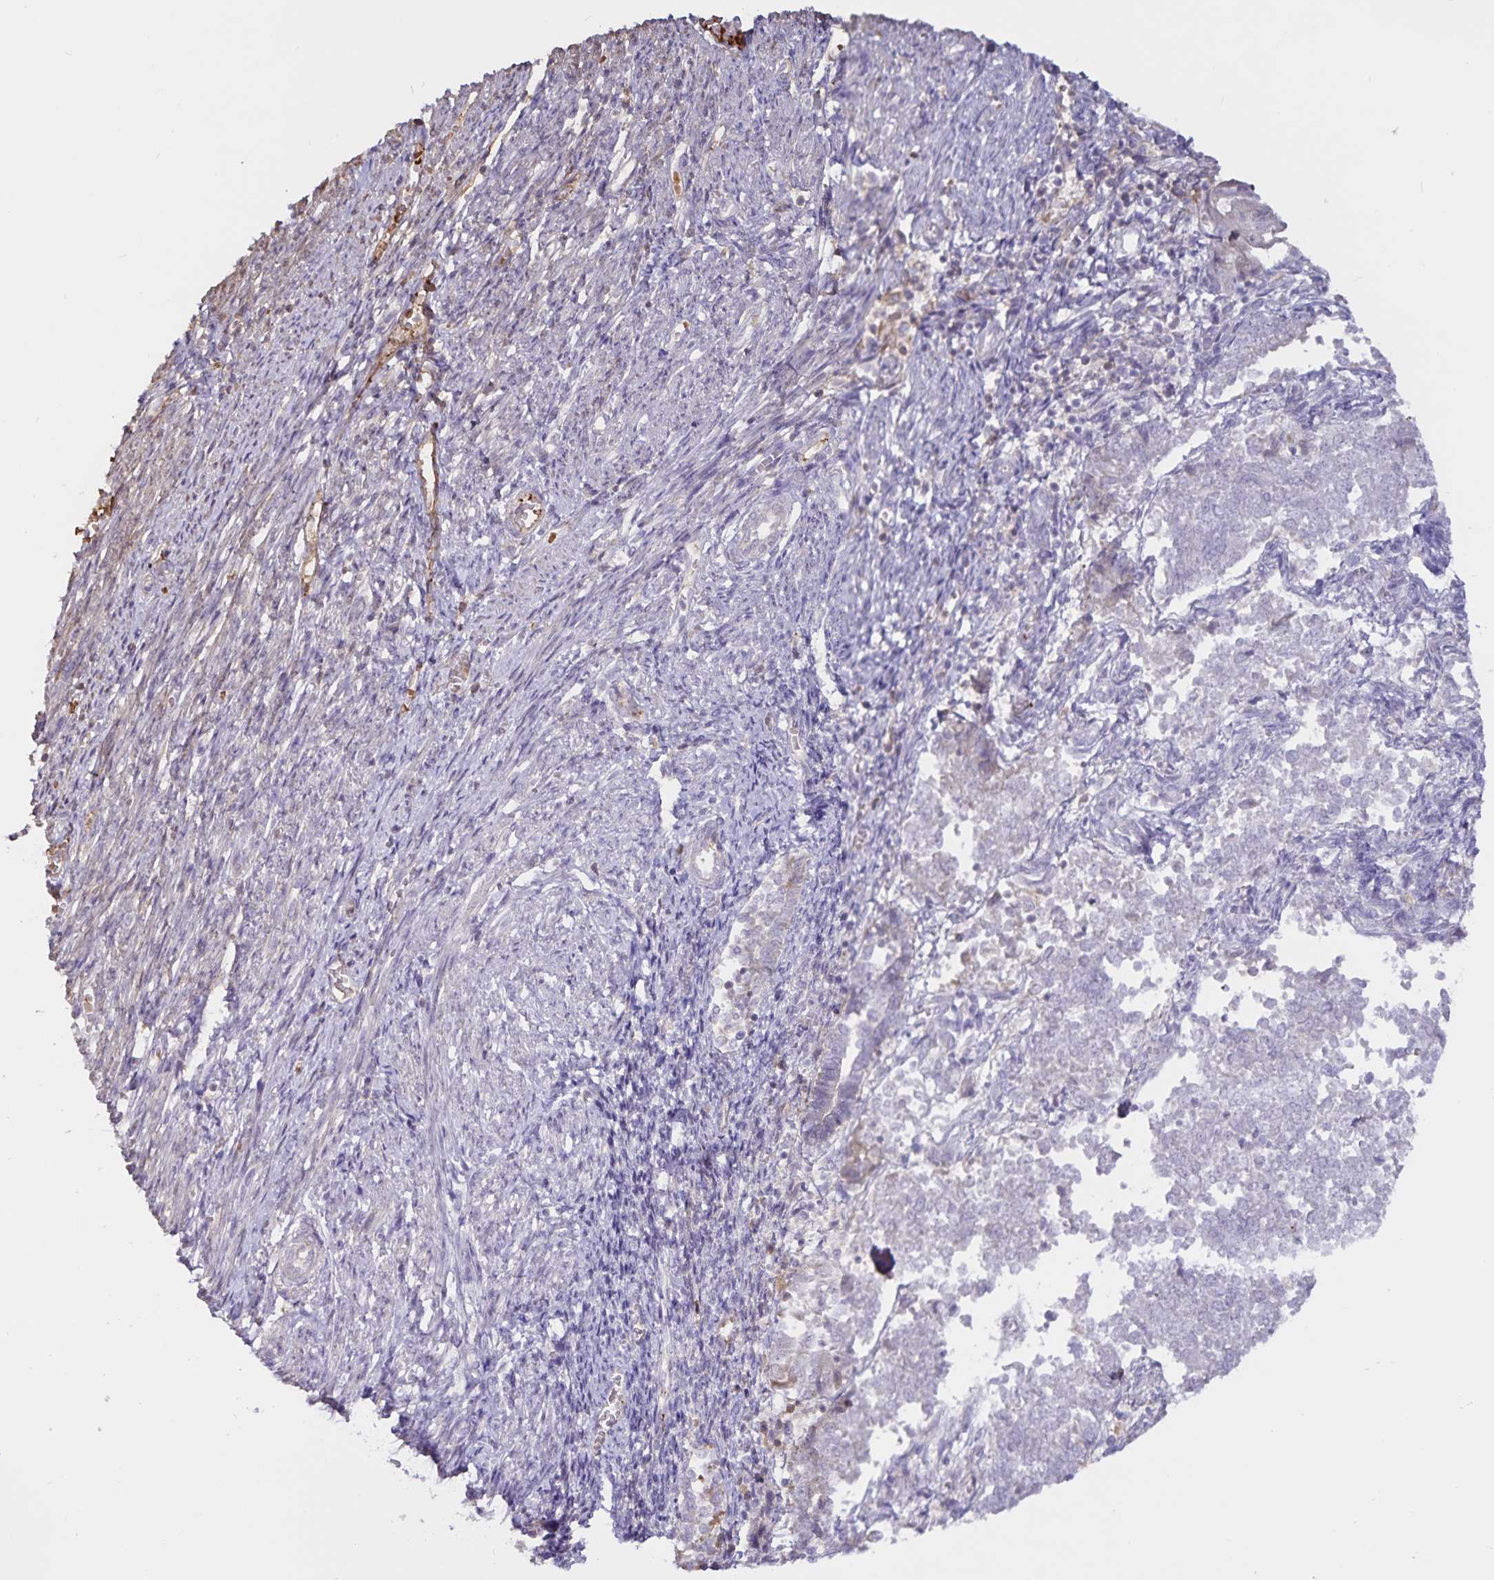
{"staining": {"intensity": "negative", "quantity": "none", "location": "none"}, "tissue": "endometrial cancer", "cell_type": "Tumor cells", "image_type": "cancer", "snomed": [{"axis": "morphology", "description": "Adenocarcinoma, NOS"}, {"axis": "topography", "description": "Endometrium"}], "caption": "A micrograph of adenocarcinoma (endometrial) stained for a protein displays no brown staining in tumor cells.", "gene": "FGG", "patient": {"sex": "female", "age": 65}}